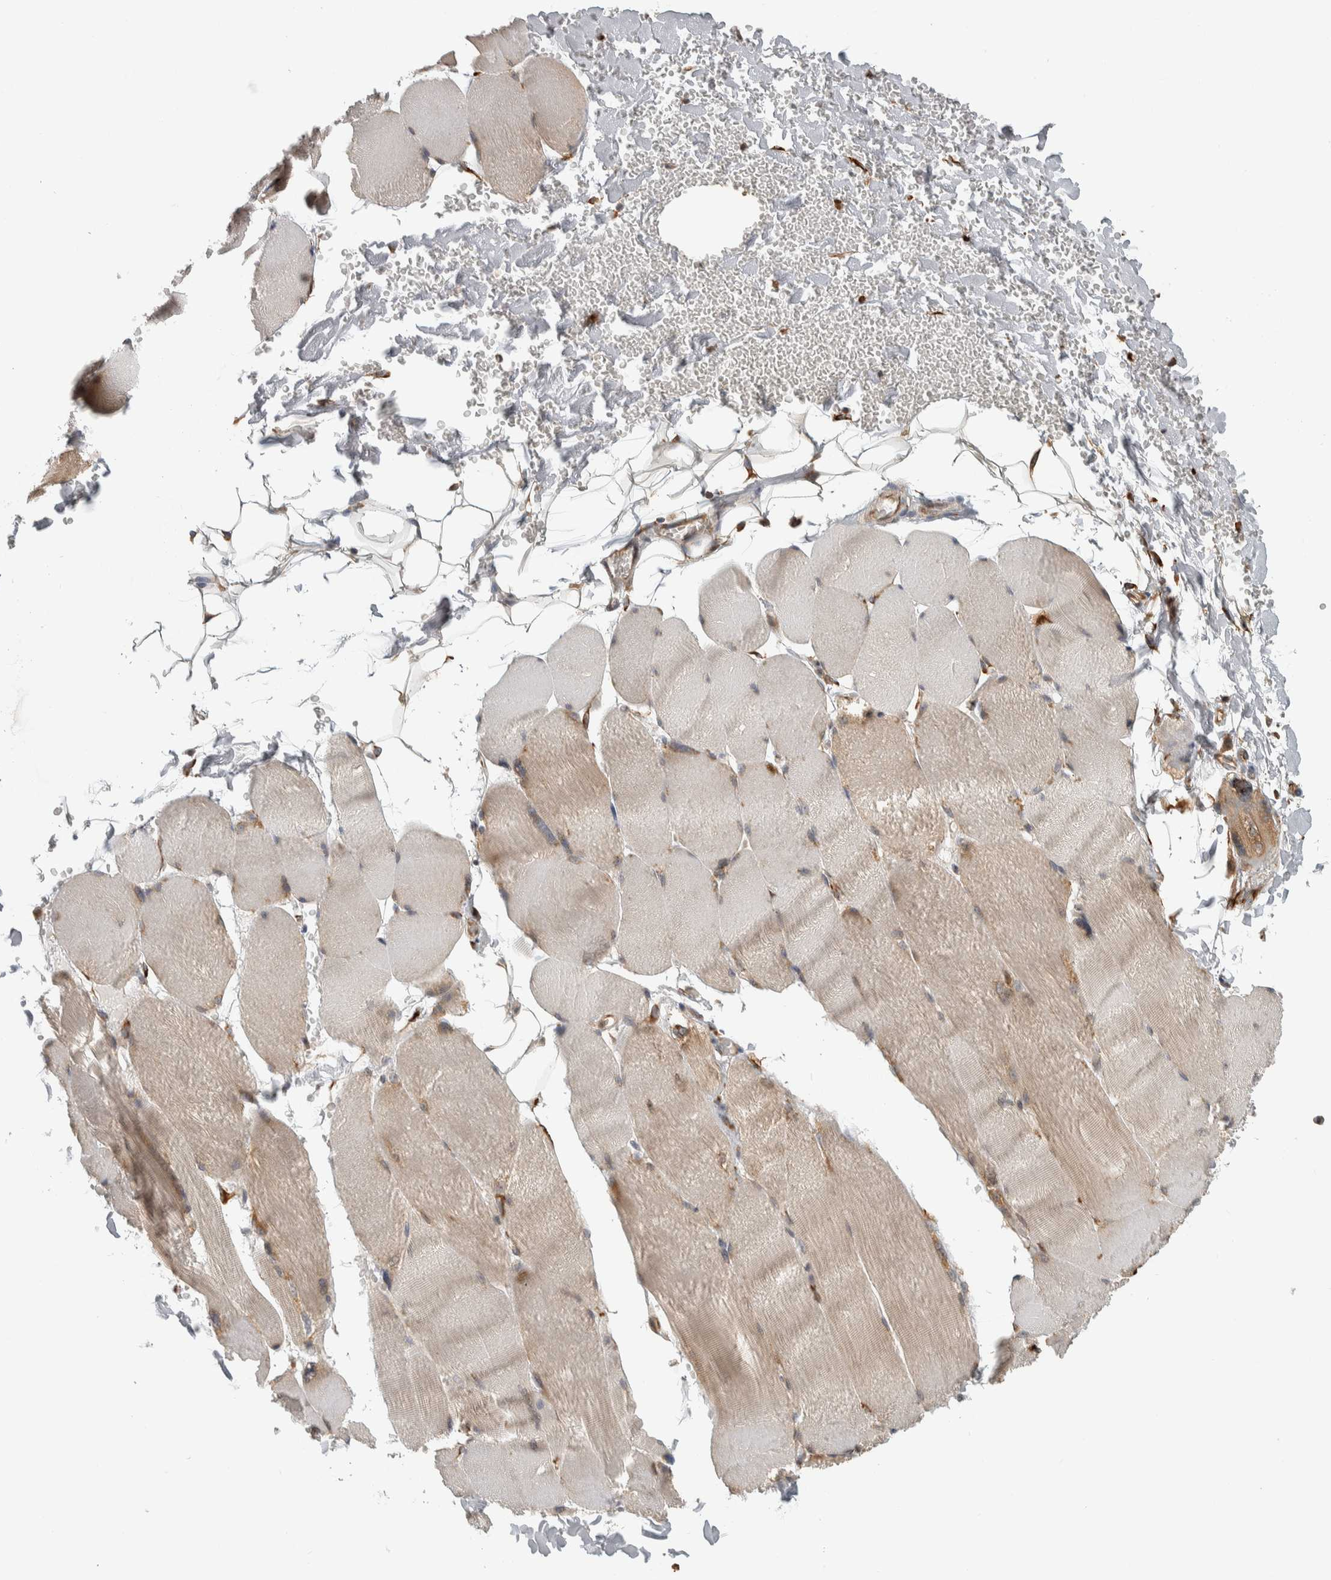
{"staining": {"intensity": "weak", "quantity": ">75%", "location": "cytoplasmic/membranous"}, "tissue": "skeletal muscle", "cell_type": "Myocytes", "image_type": "normal", "snomed": [{"axis": "morphology", "description": "Normal tissue, NOS"}, {"axis": "topography", "description": "Skin"}, {"axis": "topography", "description": "Skeletal muscle"}], "caption": "The micrograph demonstrates immunohistochemical staining of unremarkable skeletal muscle. There is weak cytoplasmic/membranous staining is appreciated in approximately >75% of myocytes.", "gene": "EIF3H", "patient": {"sex": "male", "age": 83}}